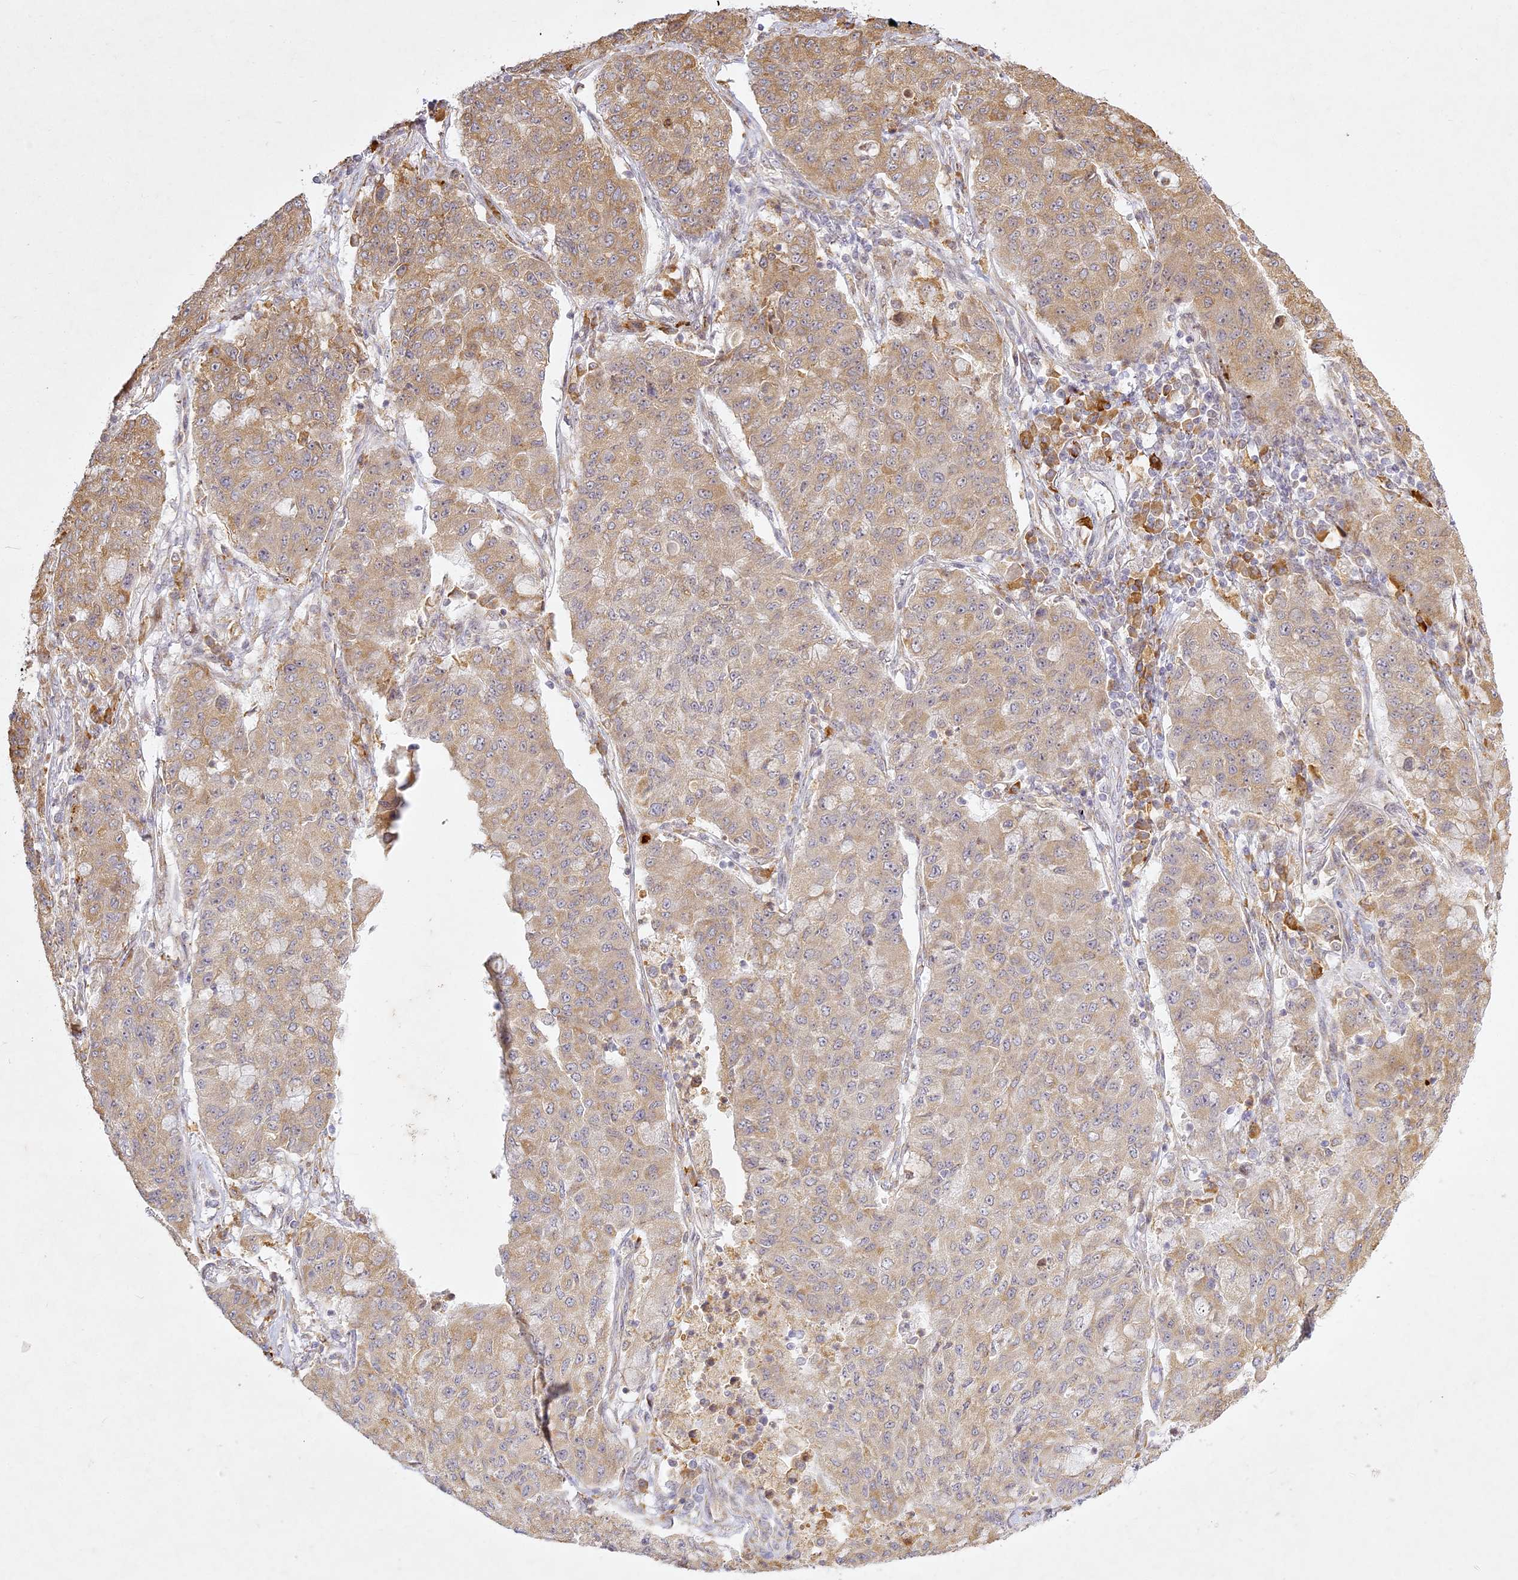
{"staining": {"intensity": "moderate", "quantity": "25%-75%", "location": "cytoplasmic/membranous"}, "tissue": "lung cancer", "cell_type": "Tumor cells", "image_type": "cancer", "snomed": [{"axis": "morphology", "description": "Squamous cell carcinoma, NOS"}, {"axis": "topography", "description": "Lung"}], "caption": "Tumor cells exhibit medium levels of moderate cytoplasmic/membranous staining in approximately 25%-75% of cells in human lung cancer.", "gene": "SLC30A5", "patient": {"sex": "male", "age": 74}}